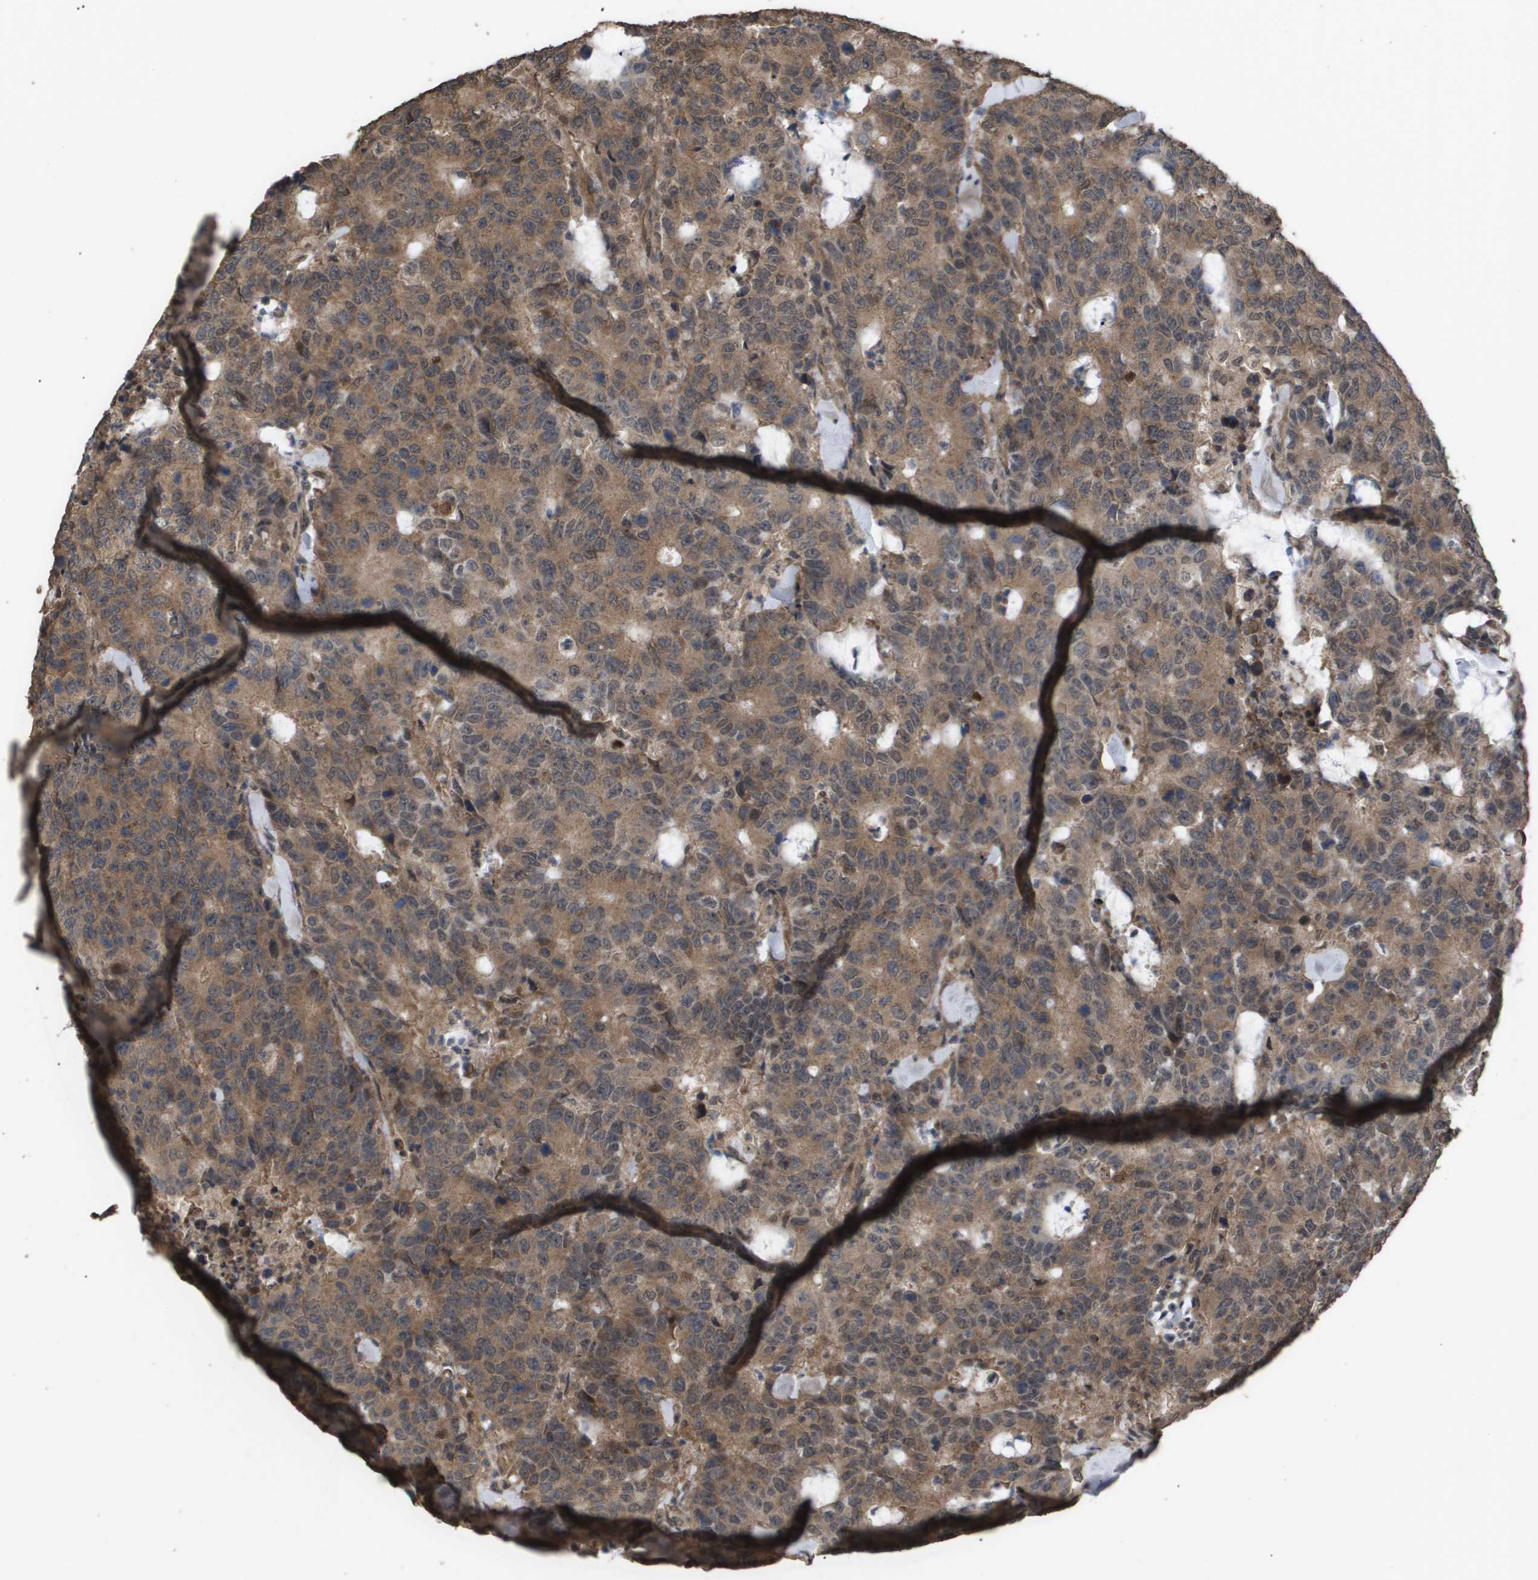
{"staining": {"intensity": "moderate", "quantity": ">75%", "location": "cytoplasmic/membranous"}, "tissue": "colorectal cancer", "cell_type": "Tumor cells", "image_type": "cancer", "snomed": [{"axis": "morphology", "description": "Adenocarcinoma, NOS"}, {"axis": "topography", "description": "Colon"}], "caption": "DAB immunohistochemical staining of human adenocarcinoma (colorectal) exhibits moderate cytoplasmic/membranous protein expression in about >75% of tumor cells. (Brightfield microscopy of DAB IHC at high magnification).", "gene": "CUL5", "patient": {"sex": "female", "age": 86}}